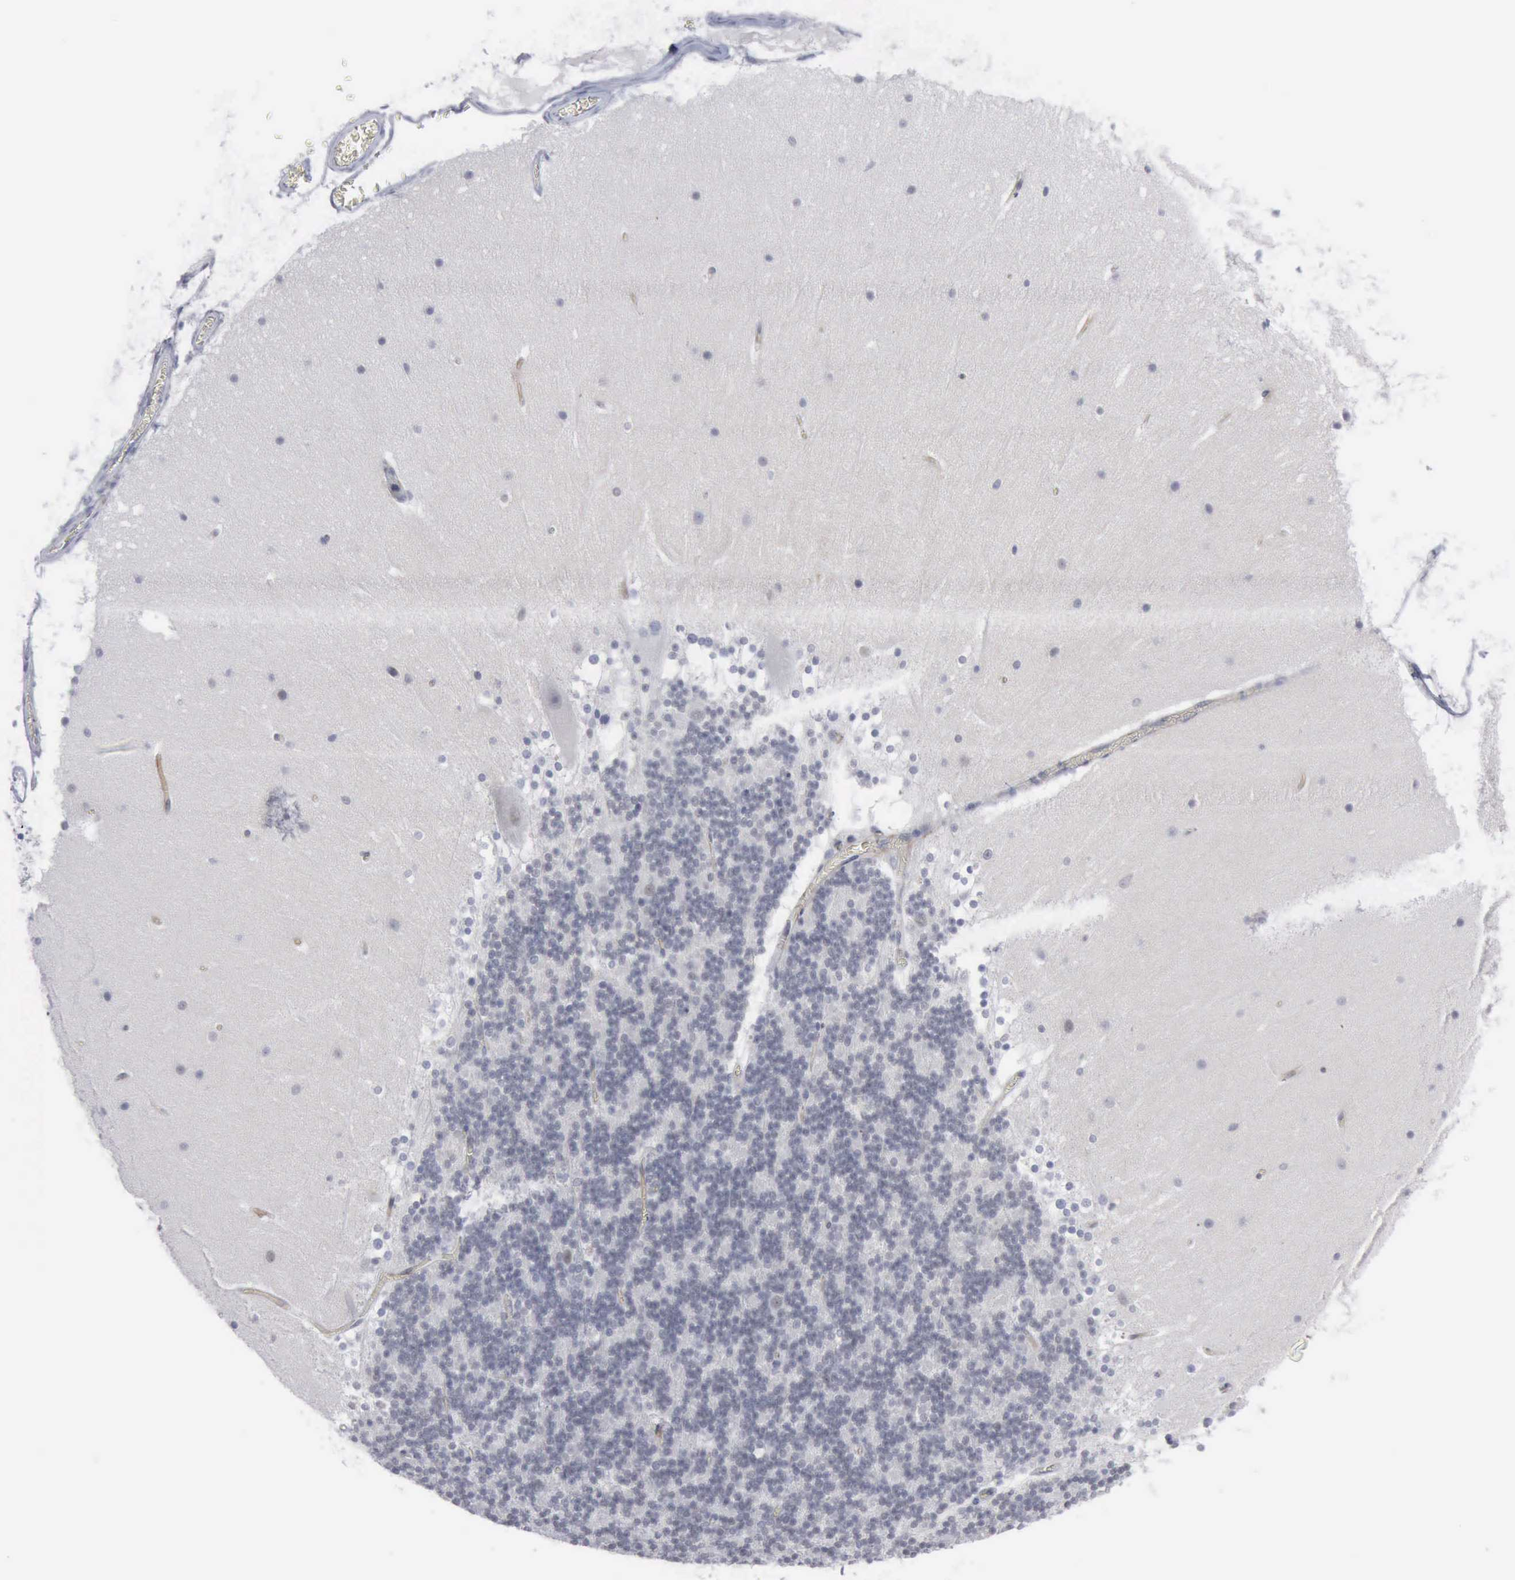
{"staining": {"intensity": "negative", "quantity": "none", "location": "none"}, "tissue": "cerebellum", "cell_type": "Cells in granular layer", "image_type": "normal", "snomed": [{"axis": "morphology", "description": "Normal tissue, NOS"}, {"axis": "topography", "description": "Cerebellum"}], "caption": "Immunohistochemistry histopathology image of benign human cerebellum stained for a protein (brown), which shows no positivity in cells in granular layer. (Immunohistochemistry, brightfield microscopy, high magnification).", "gene": "MCM5", "patient": {"sex": "female", "age": 19}}